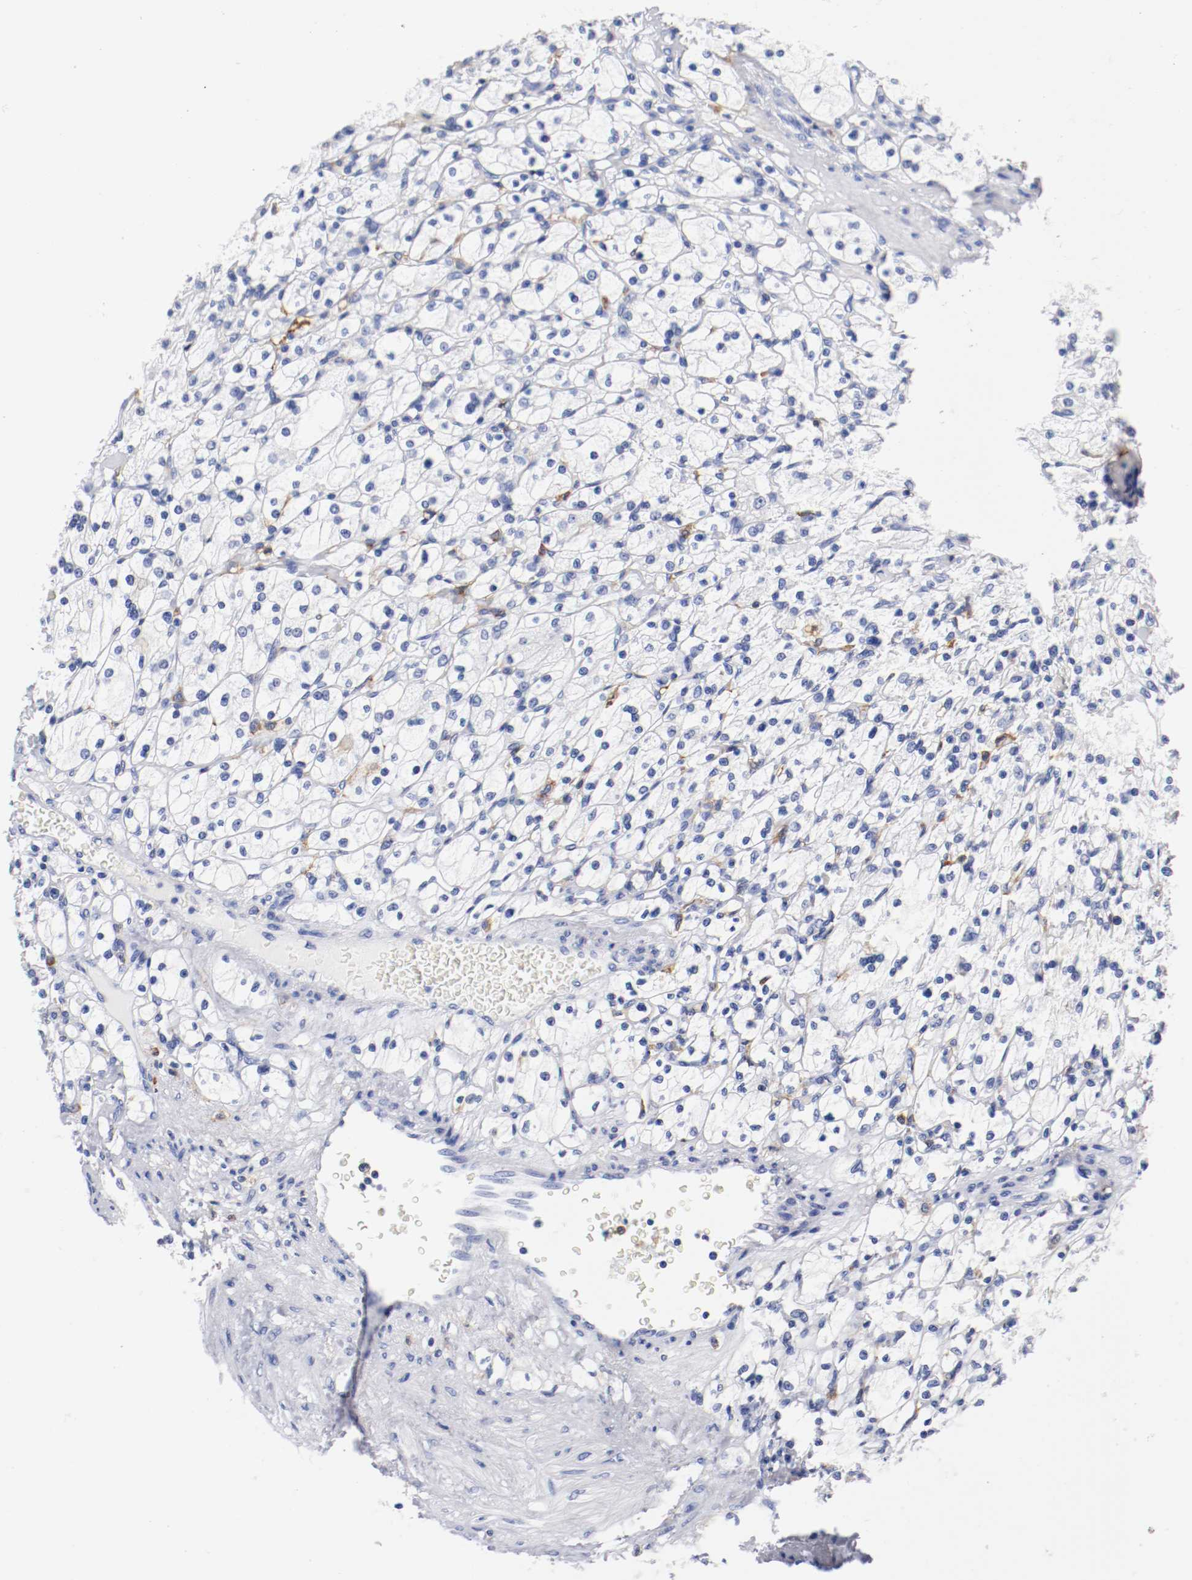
{"staining": {"intensity": "negative", "quantity": "none", "location": "none"}, "tissue": "renal cancer", "cell_type": "Tumor cells", "image_type": "cancer", "snomed": [{"axis": "morphology", "description": "Adenocarcinoma, NOS"}, {"axis": "topography", "description": "Kidney"}], "caption": "IHC histopathology image of neoplastic tissue: adenocarcinoma (renal) stained with DAB (3,3'-diaminobenzidine) demonstrates no significant protein staining in tumor cells. (DAB immunohistochemistry (IHC), high magnification).", "gene": "ITGAX", "patient": {"sex": "female", "age": 83}}